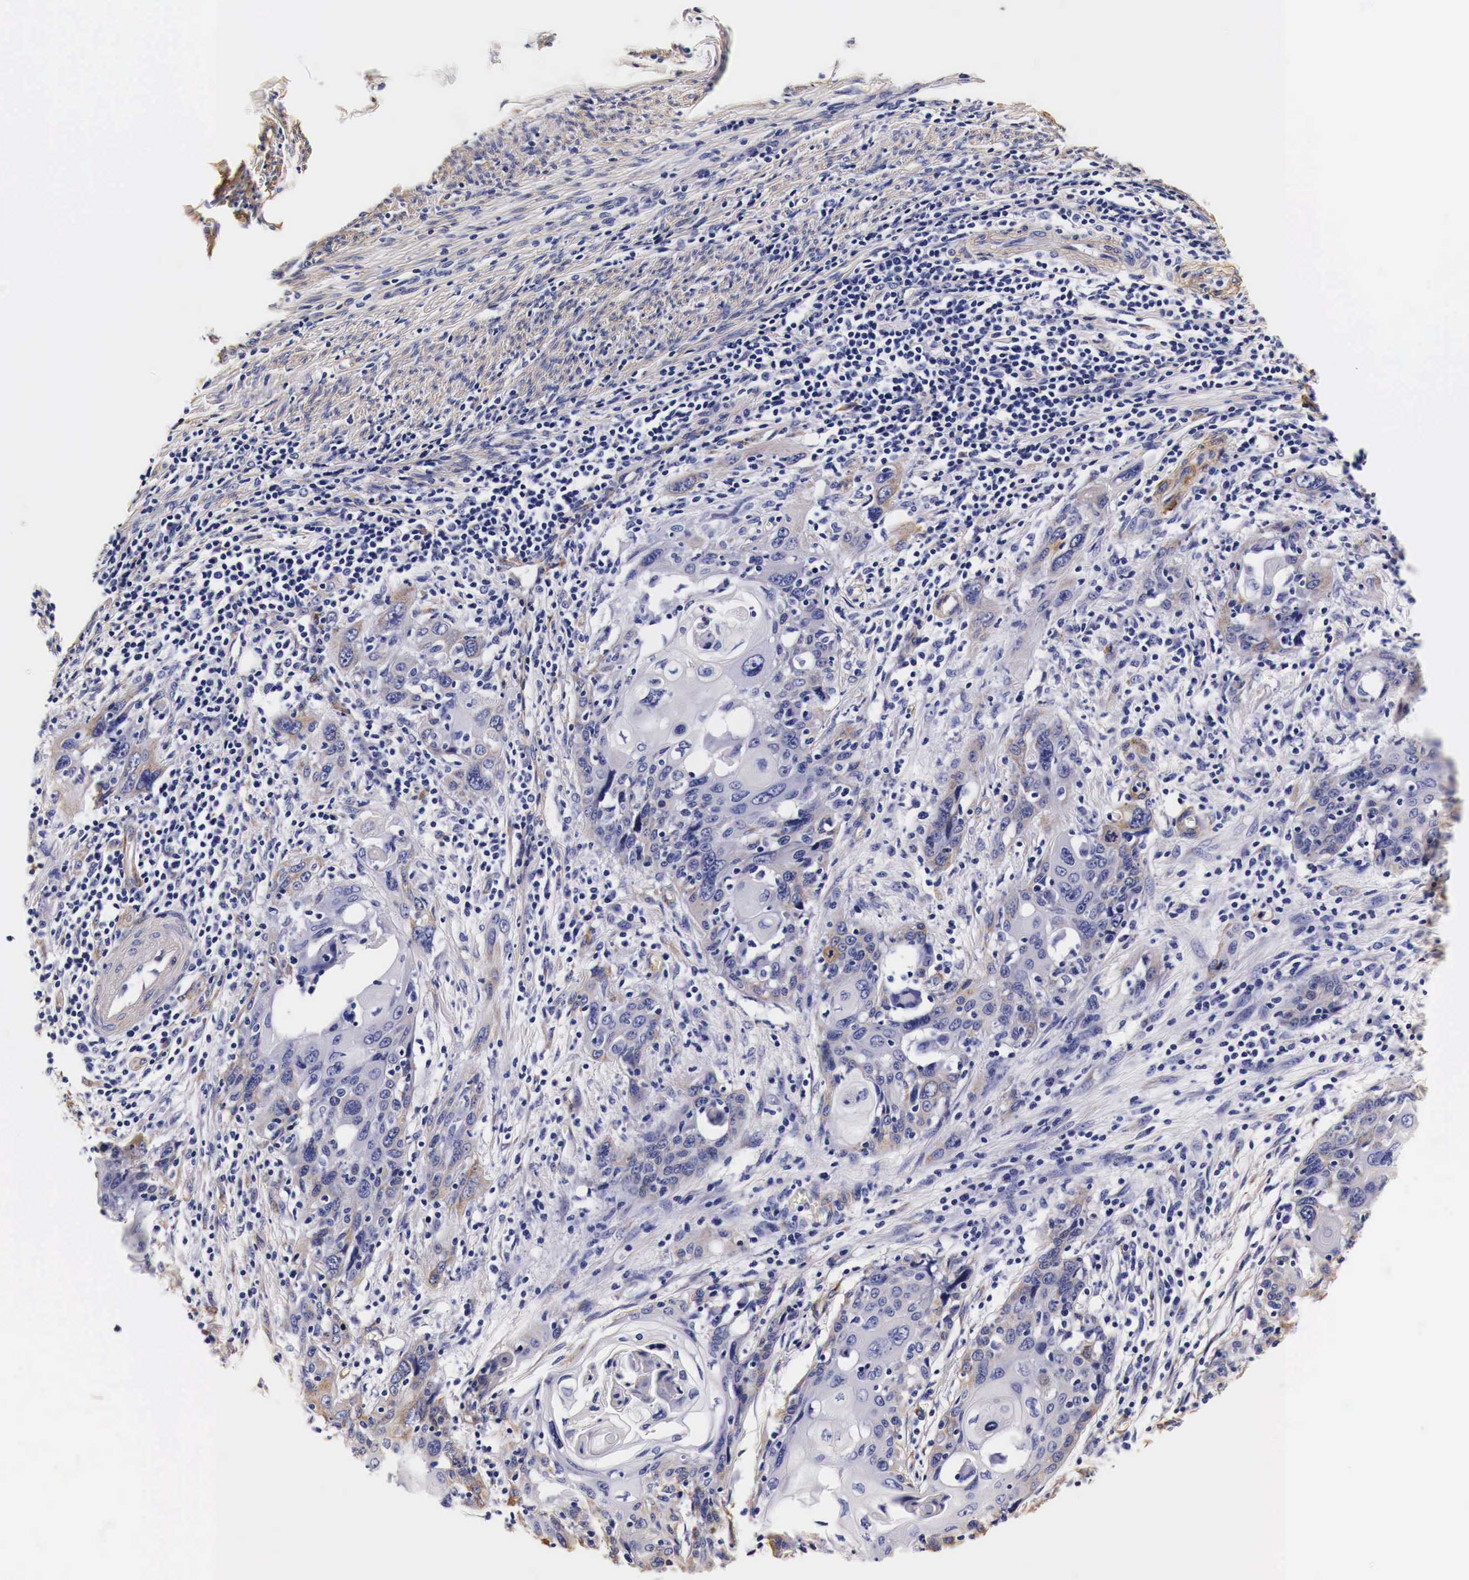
{"staining": {"intensity": "moderate", "quantity": "<25%", "location": "cytoplasmic/membranous"}, "tissue": "cervical cancer", "cell_type": "Tumor cells", "image_type": "cancer", "snomed": [{"axis": "morphology", "description": "Squamous cell carcinoma, NOS"}, {"axis": "topography", "description": "Cervix"}], "caption": "A brown stain highlights moderate cytoplasmic/membranous staining of a protein in cervical cancer tumor cells.", "gene": "LAMB2", "patient": {"sex": "female", "age": 54}}